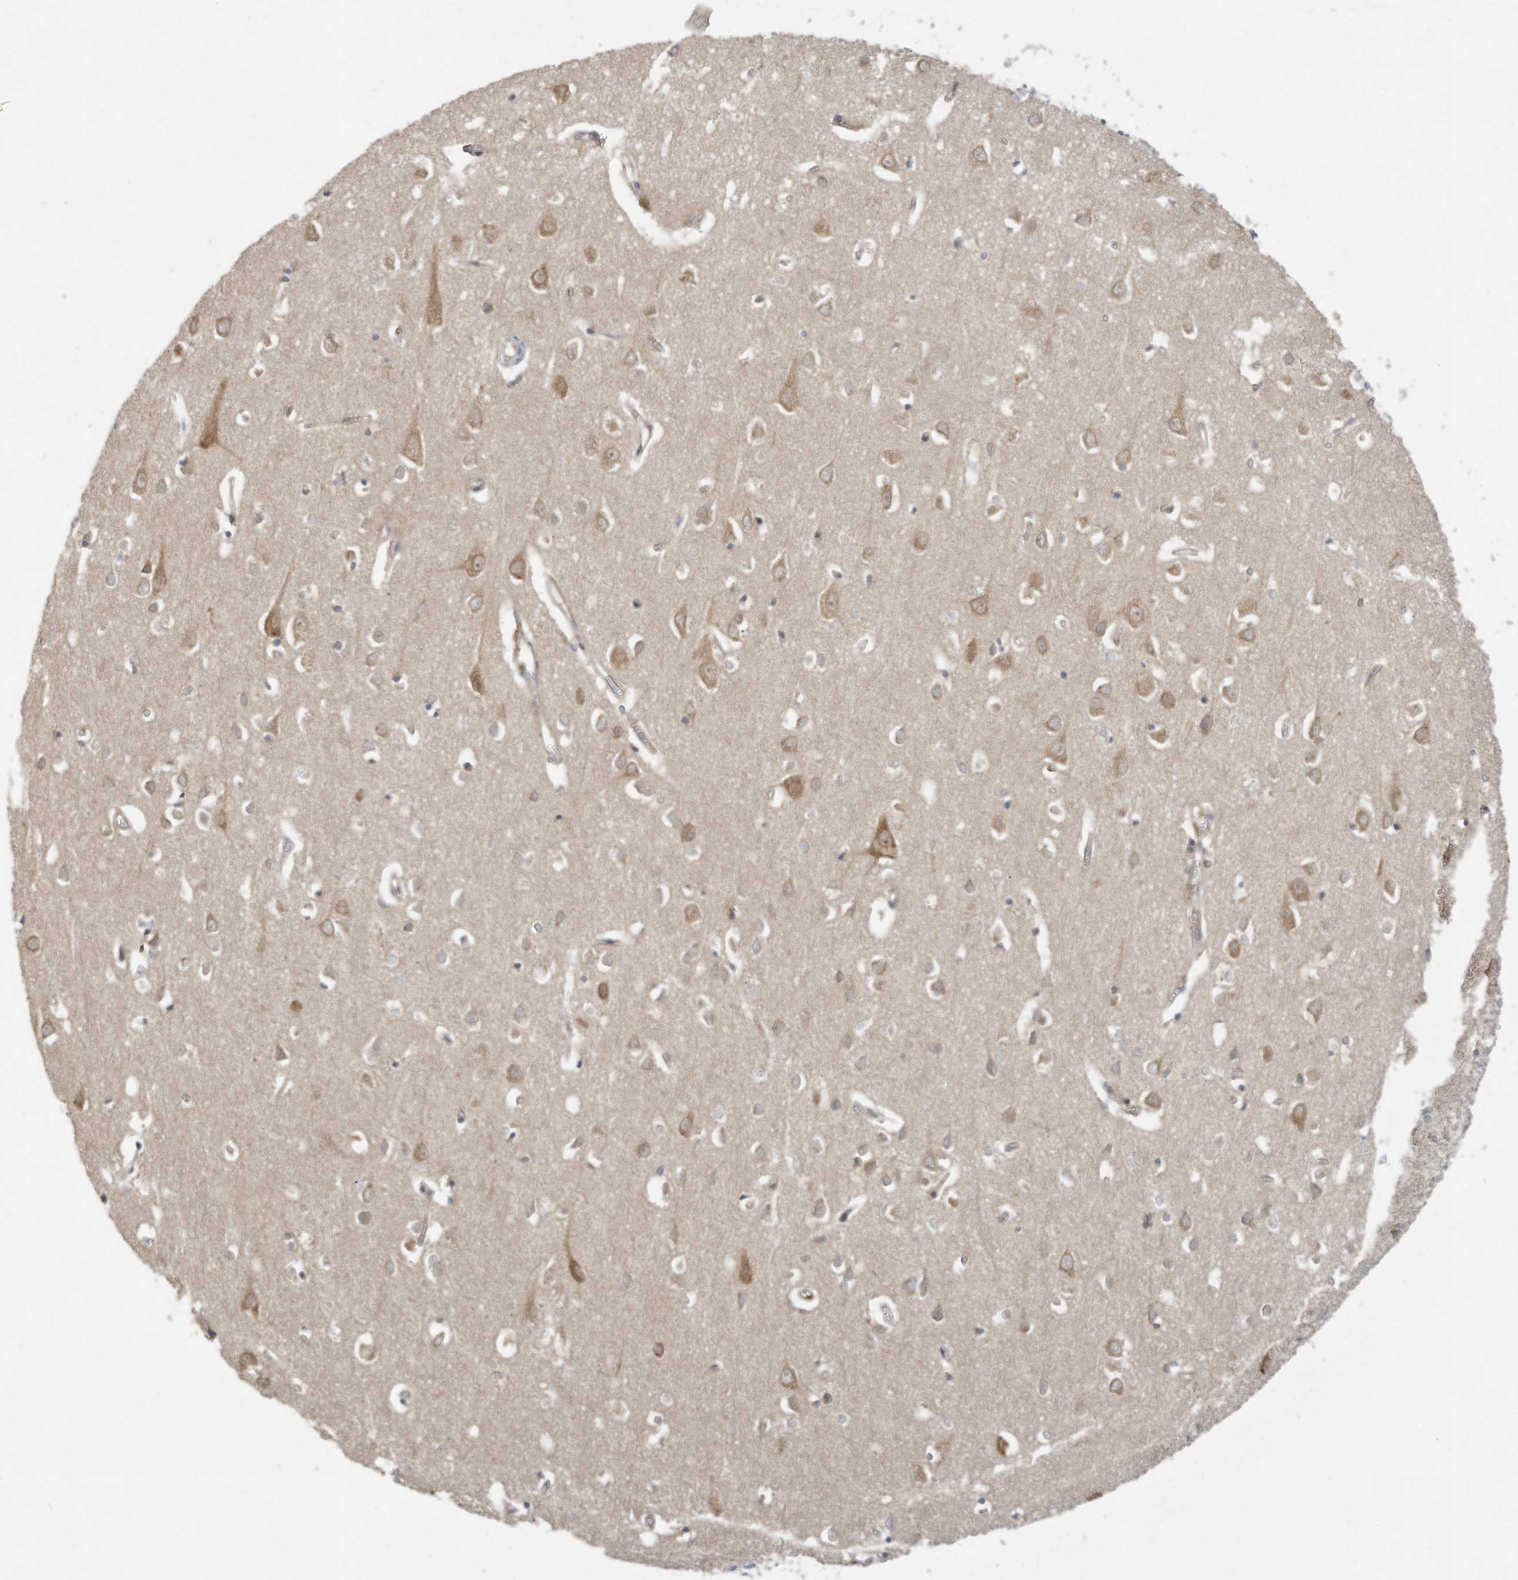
{"staining": {"intensity": "weak", "quantity": ">75%", "location": "cytoplasmic/membranous"}, "tissue": "cerebral cortex", "cell_type": "Endothelial cells", "image_type": "normal", "snomed": [{"axis": "morphology", "description": "Normal tissue, NOS"}, {"axis": "topography", "description": "Cerebral cortex"}], "caption": "A photomicrograph of human cerebral cortex stained for a protein displays weak cytoplasmic/membranous brown staining in endothelial cells.", "gene": "USE1", "patient": {"sex": "female", "age": 64}}